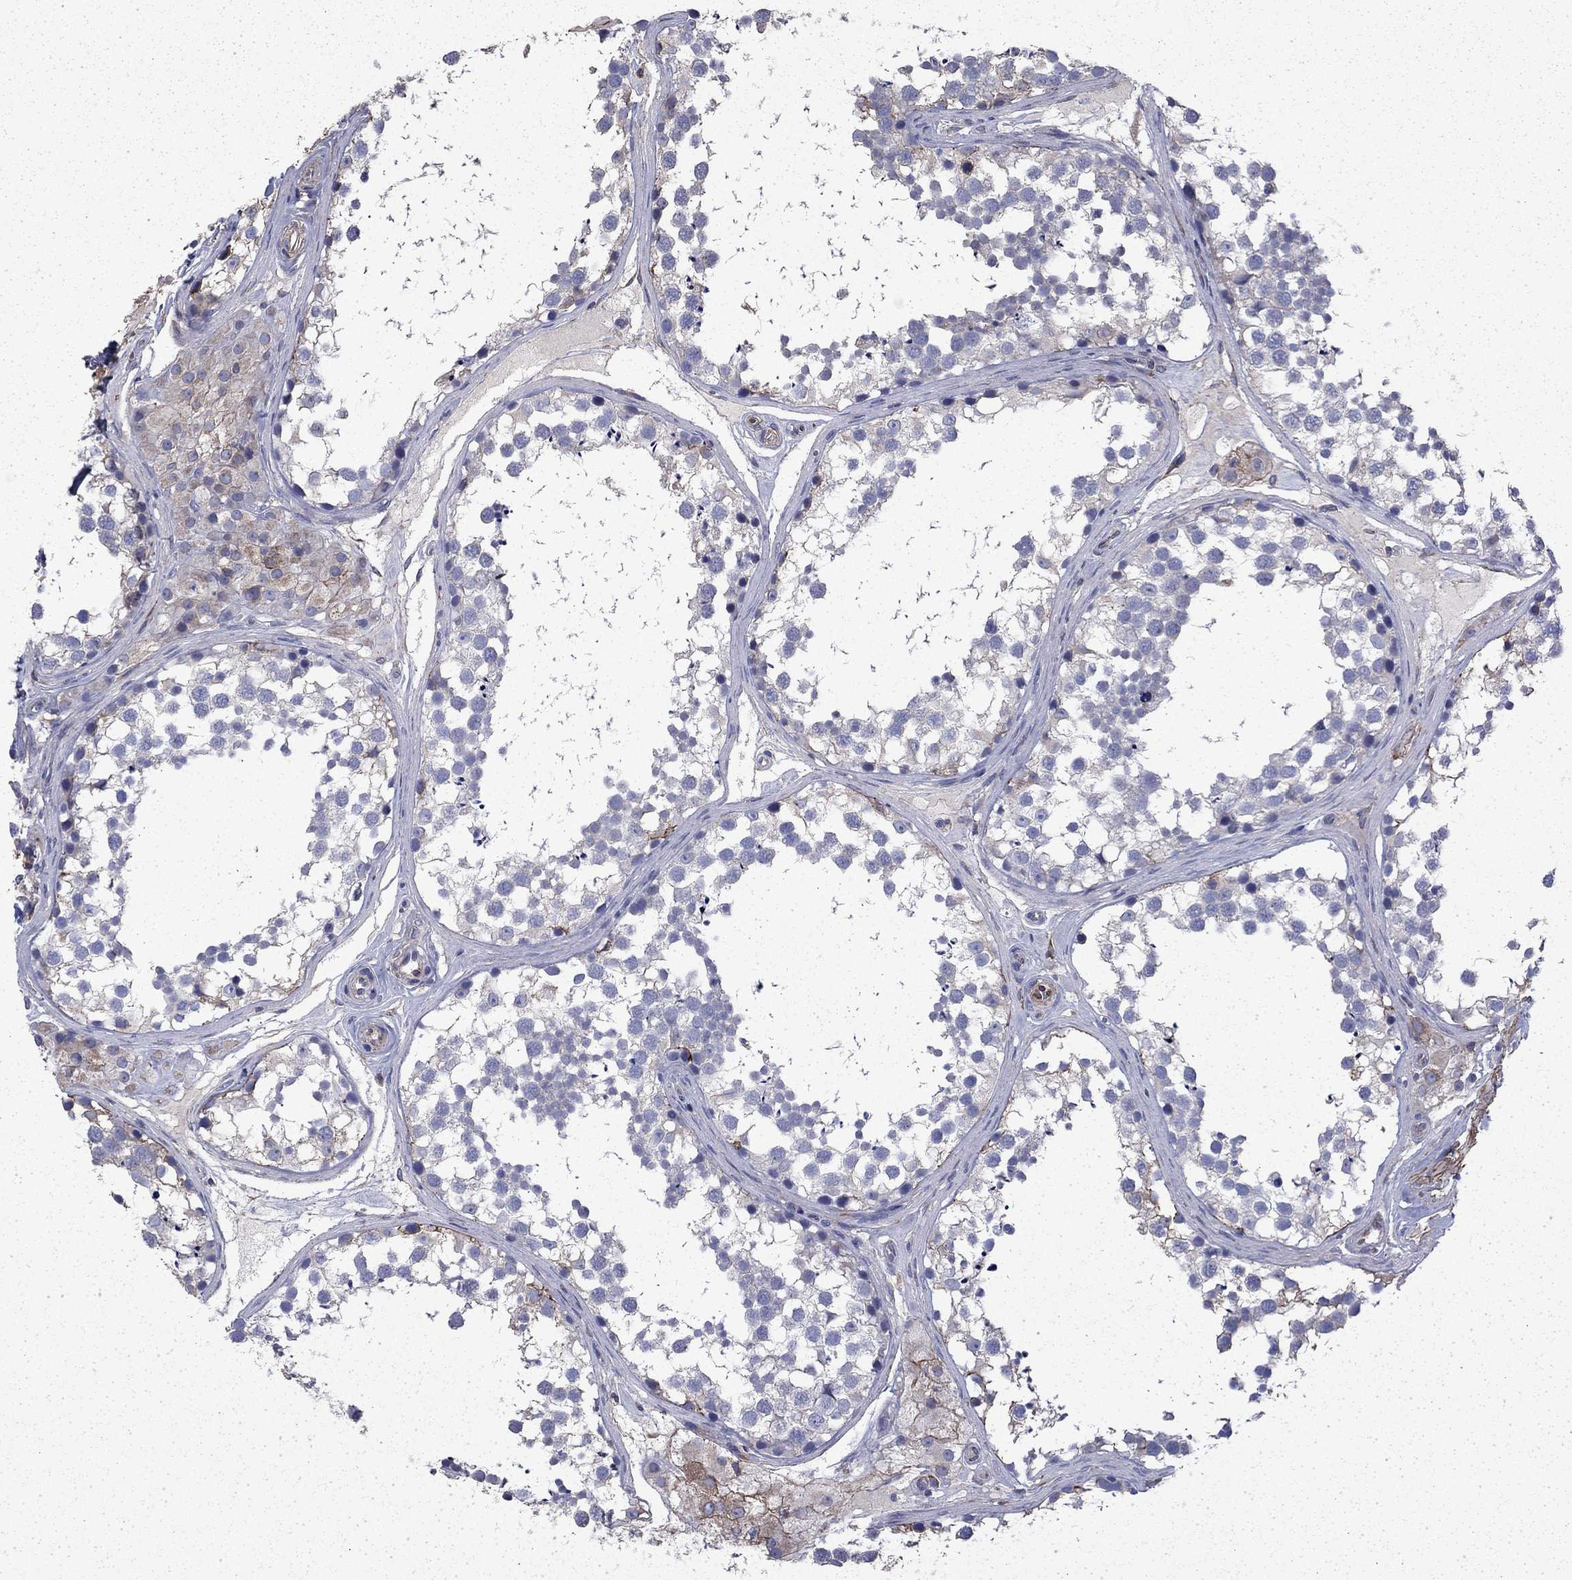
{"staining": {"intensity": "strong", "quantity": "<25%", "location": "cytoplasmic/membranous,nuclear"}, "tissue": "testis", "cell_type": "Cells in seminiferous ducts", "image_type": "normal", "snomed": [{"axis": "morphology", "description": "Normal tissue, NOS"}, {"axis": "morphology", "description": "Seminoma, NOS"}, {"axis": "topography", "description": "Testis"}], "caption": "A brown stain shows strong cytoplasmic/membranous,nuclear expression of a protein in cells in seminiferous ducts of normal human testis. (DAB IHC, brown staining for protein, blue staining for nuclei).", "gene": "DTNA", "patient": {"sex": "male", "age": 65}}